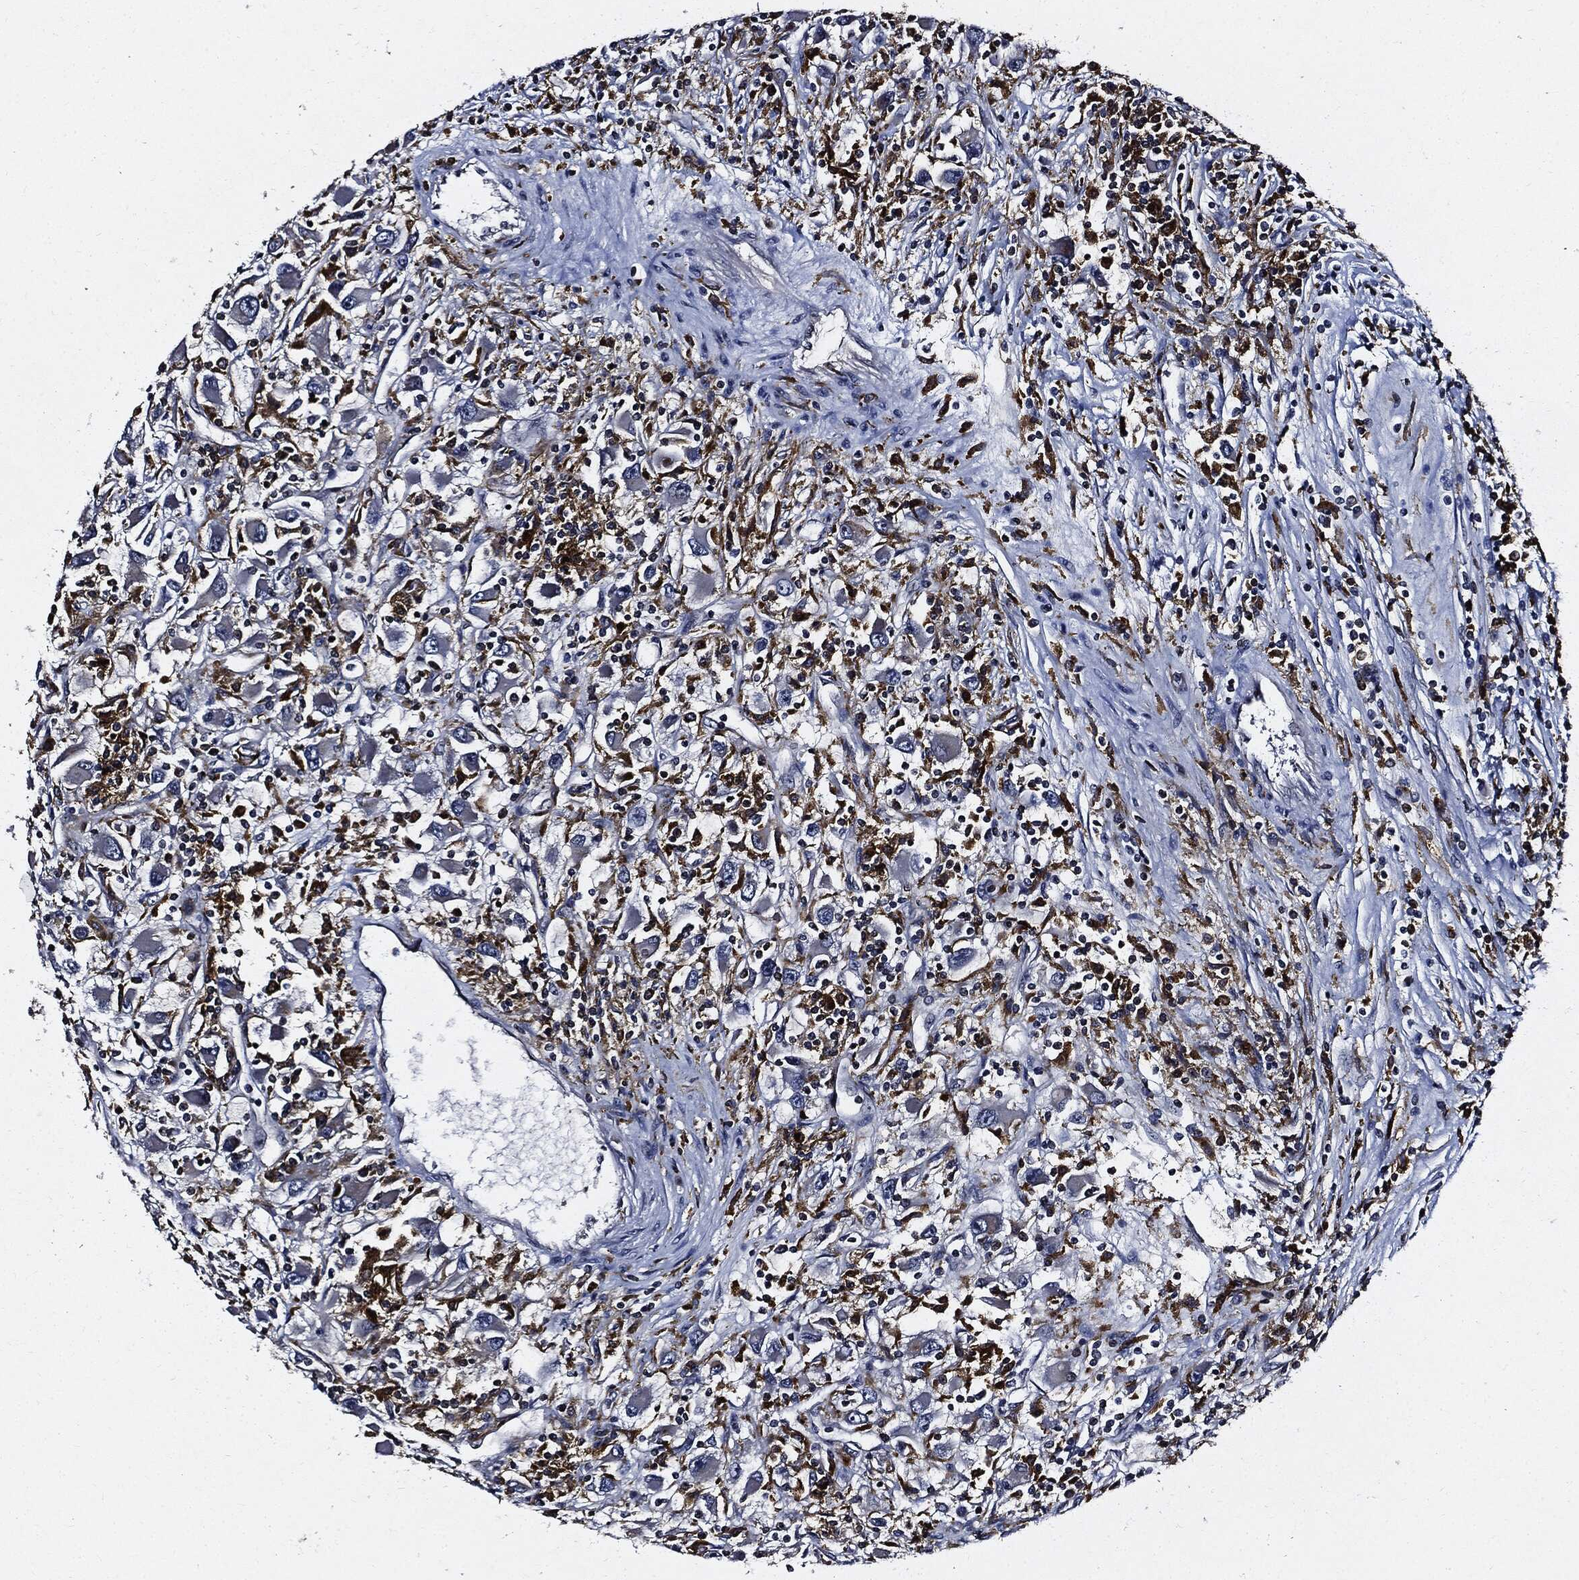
{"staining": {"intensity": "negative", "quantity": "none", "location": "none"}, "tissue": "renal cancer", "cell_type": "Tumor cells", "image_type": "cancer", "snomed": [{"axis": "morphology", "description": "Adenocarcinoma, NOS"}, {"axis": "topography", "description": "Kidney"}], "caption": "IHC histopathology image of neoplastic tissue: adenocarcinoma (renal) stained with DAB shows no significant protein staining in tumor cells.", "gene": "SUGT1", "patient": {"sex": "female", "age": 67}}